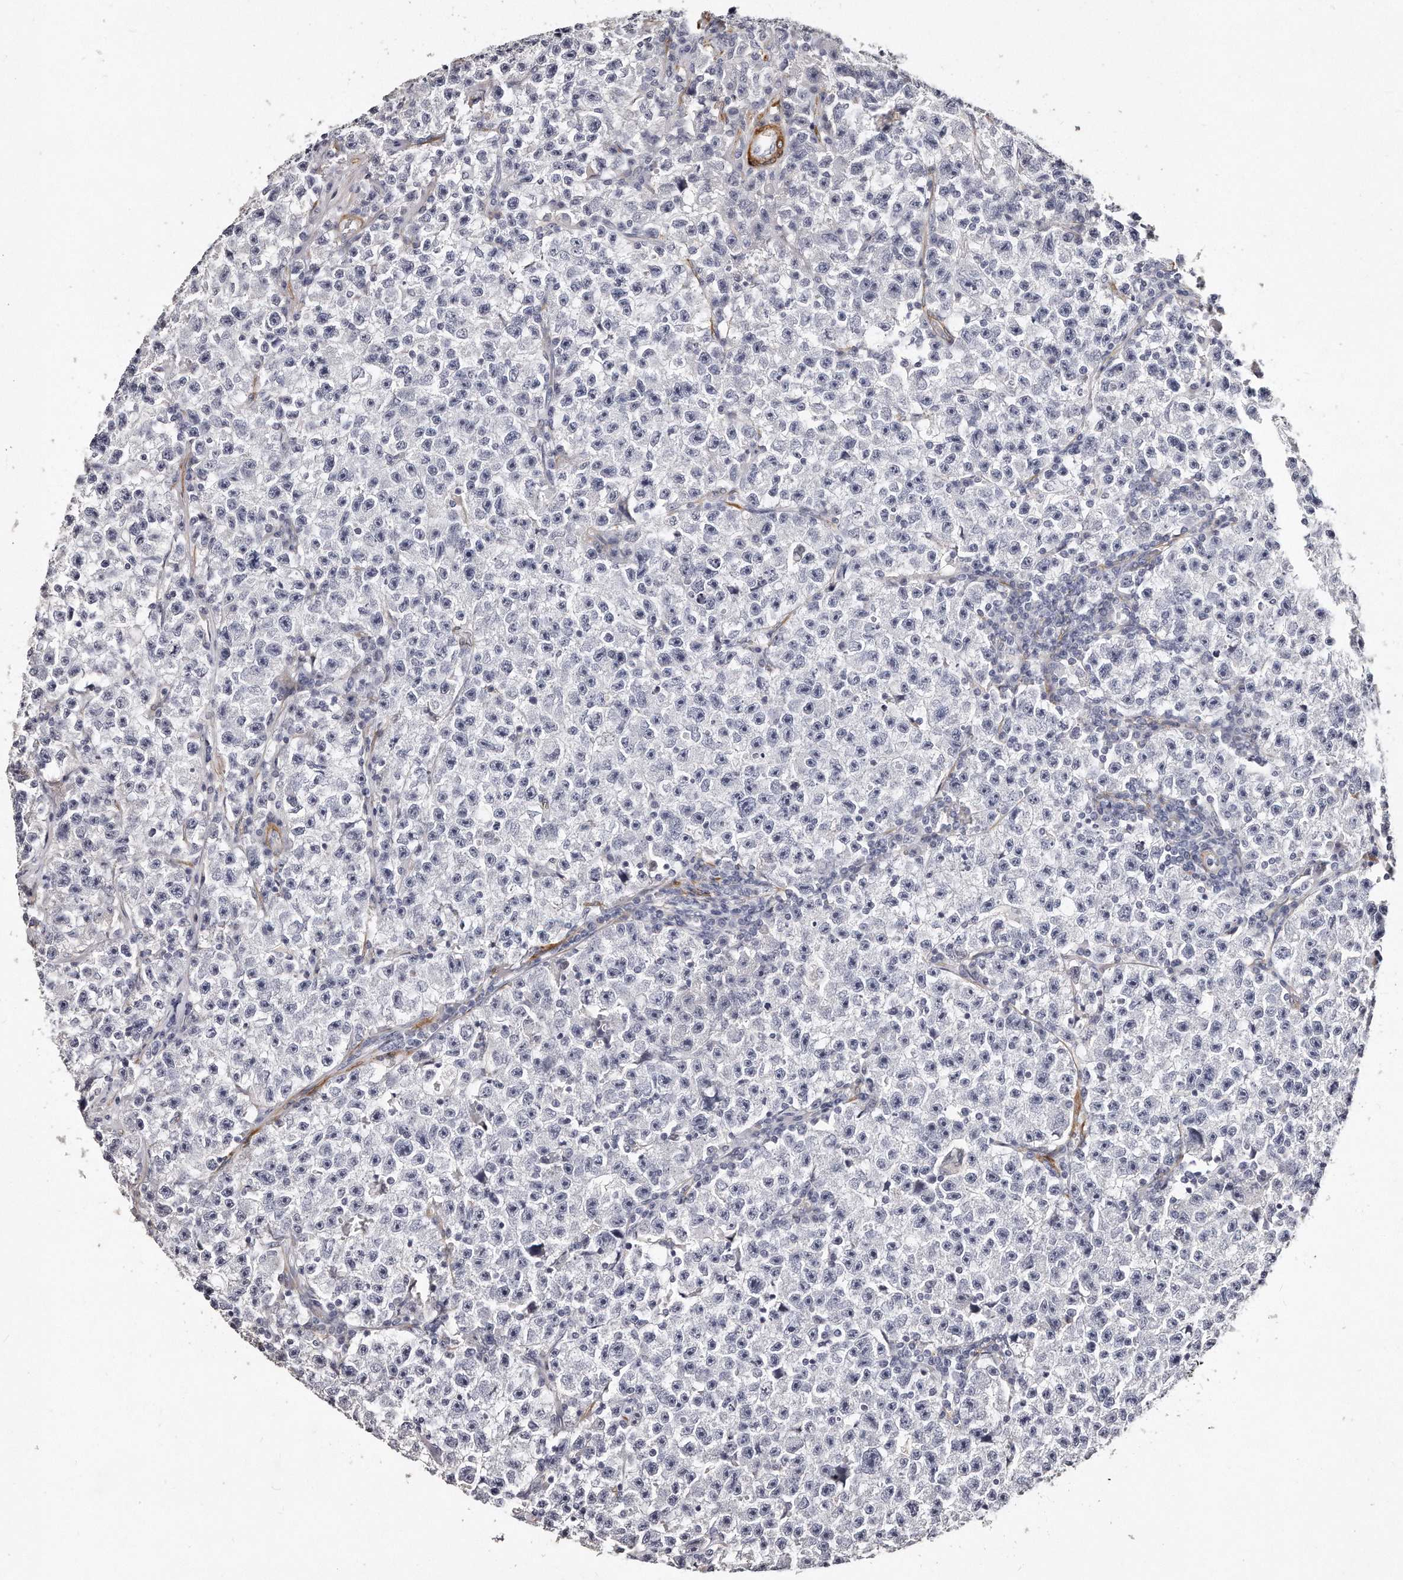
{"staining": {"intensity": "negative", "quantity": "none", "location": "none"}, "tissue": "testis cancer", "cell_type": "Tumor cells", "image_type": "cancer", "snomed": [{"axis": "morphology", "description": "Seminoma, NOS"}, {"axis": "topography", "description": "Testis"}], "caption": "A micrograph of seminoma (testis) stained for a protein exhibits no brown staining in tumor cells.", "gene": "LMOD1", "patient": {"sex": "male", "age": 22}}